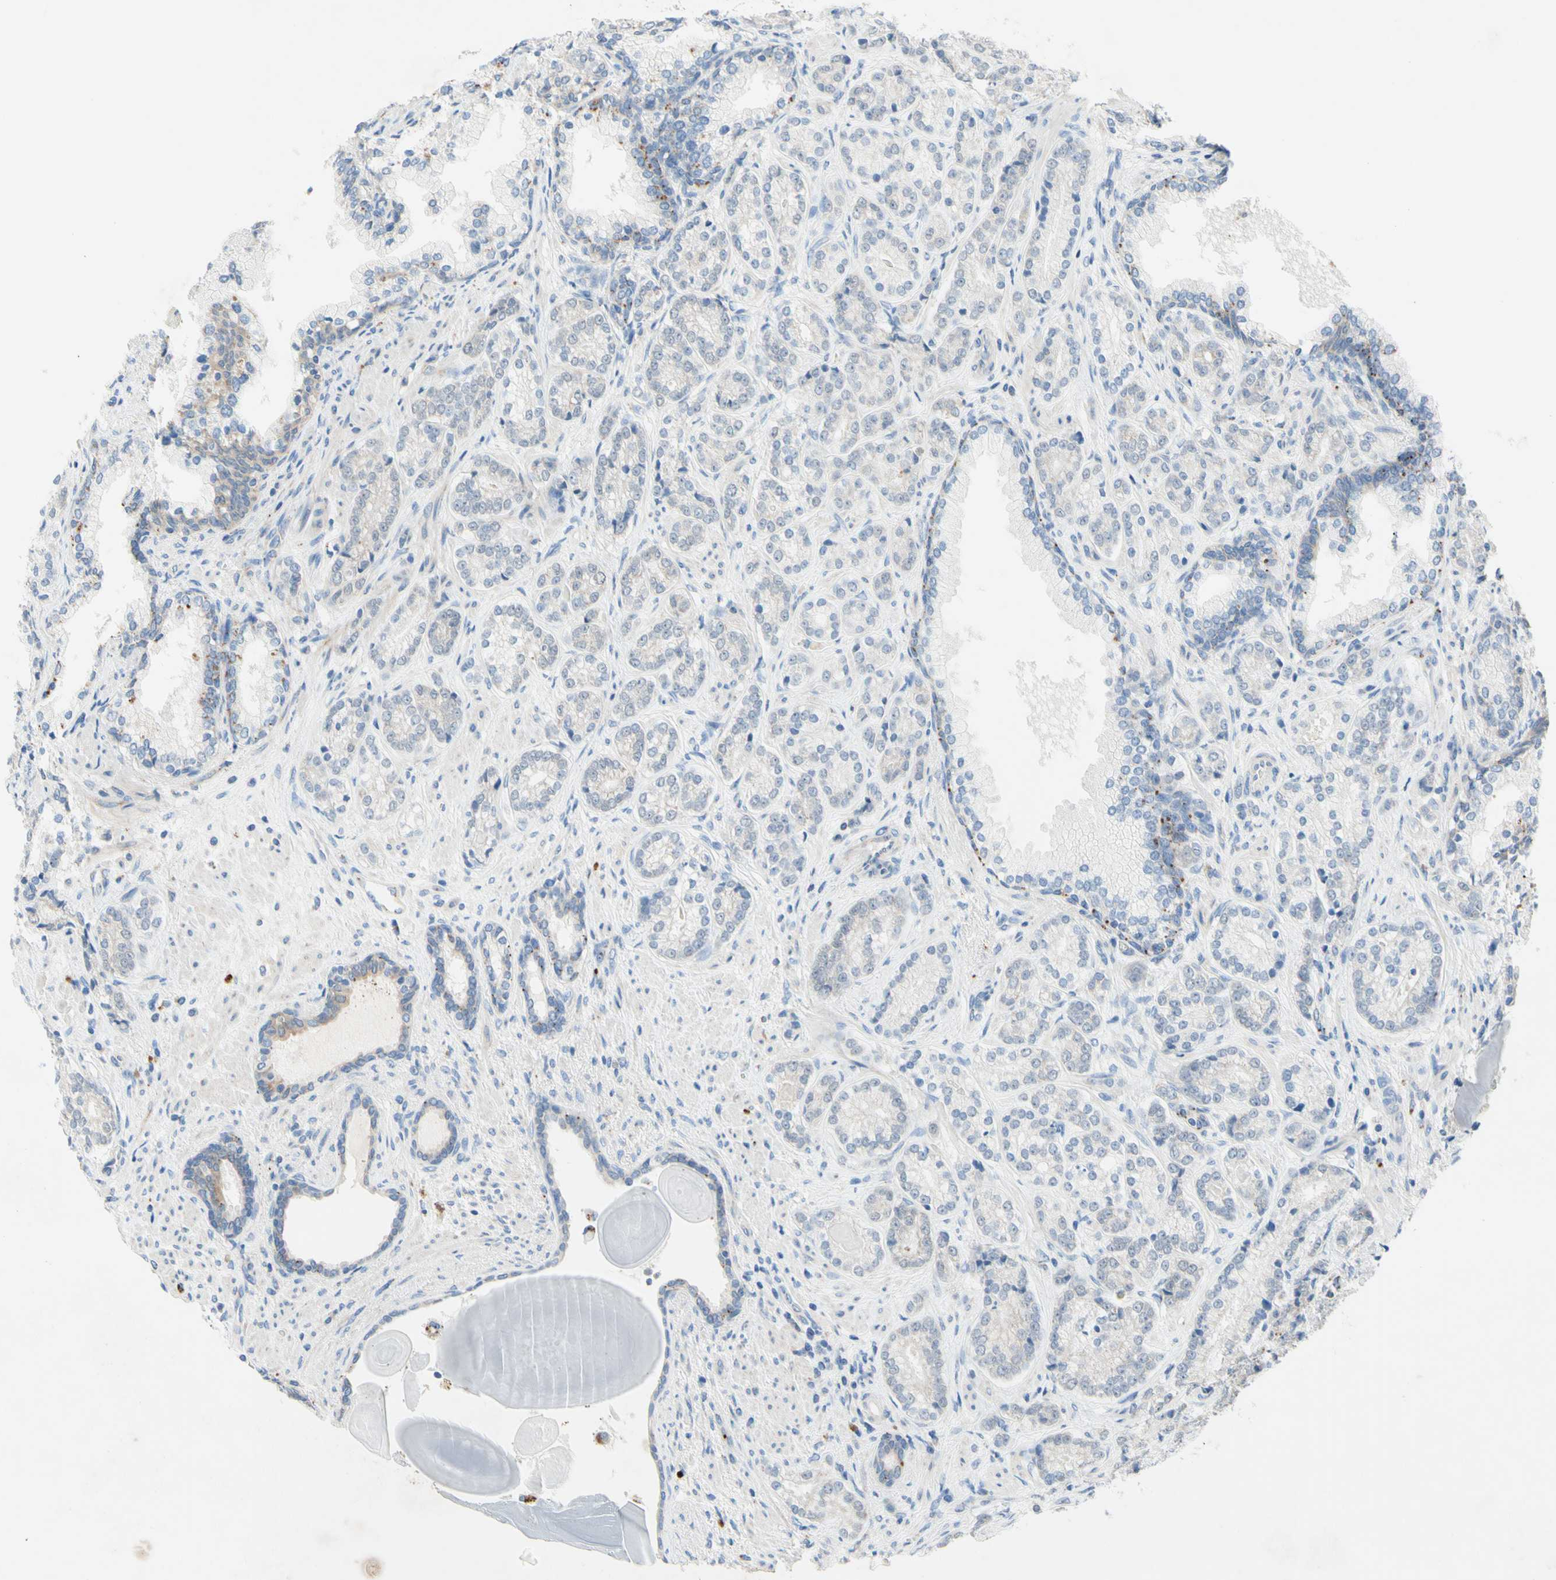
{"staining": {"intensity": "weak", "quantity": "25%-75%", "location": "cytoplasmic/membranous"}, "tissue": "prostate cancer", "cell_type": "Tumor cells", "image_type": "cancer", "snomed": [{"axis": "morphology", "description": "Adenocarcinoma, High grade"}, {"axis": "topography", "description": "Prostate"}], "caption": "A low amount of weak cytoplasmic/membranous expression is seen in approximately 25%-75% of tumor cells in prostate cancer (adenocarcinoma (high-grade)) tissue. The staining is performed using DAB brown chromogen to label protein expression. The nuclei are counter-stained blue using hematoxylin.", "gene": "MFF", "patient": {"sex": "male", "age": 61}}